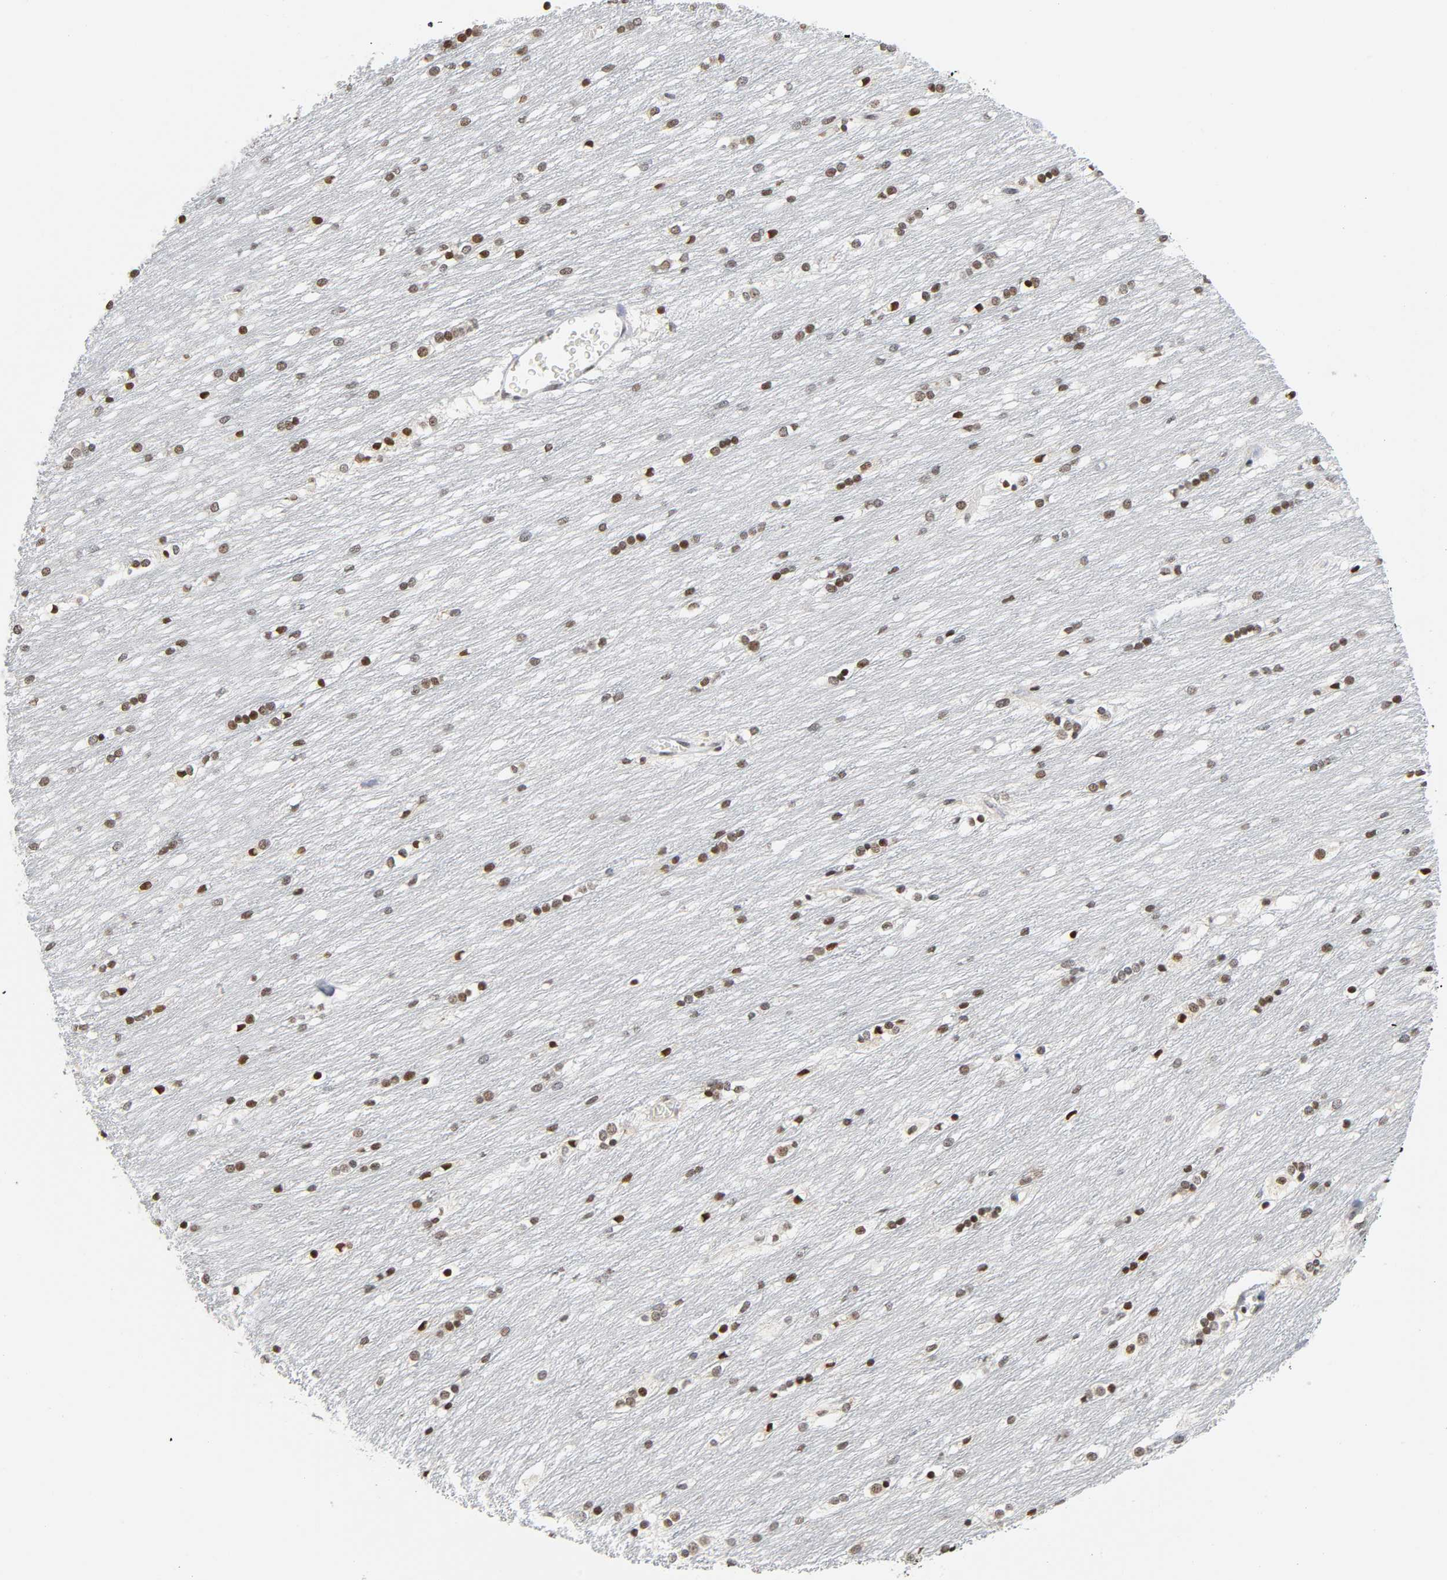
{"staining": {"intensity": "moderate", "quantity": "25%-75%", "location": "nuclear"}, "tissue": "caudate", "cell_type": "Glial cells", "image_type": "normal", "snomed": [{"axis": "morphology", "description": "Normal tissue, NOS"}, {"axis": "topography", "description": "Lateral ventricle wall"}], "caption": "This micrograph demonstrates benign caudate stained with immunohistochemistry (IHC) to label a protein in brown. The nuclear of glial cells show moderate positivity for the protein. Nuclei are counter-stained blue.", "gene": "KAT2B", "patient": {"sex": "female", "age": 19}}